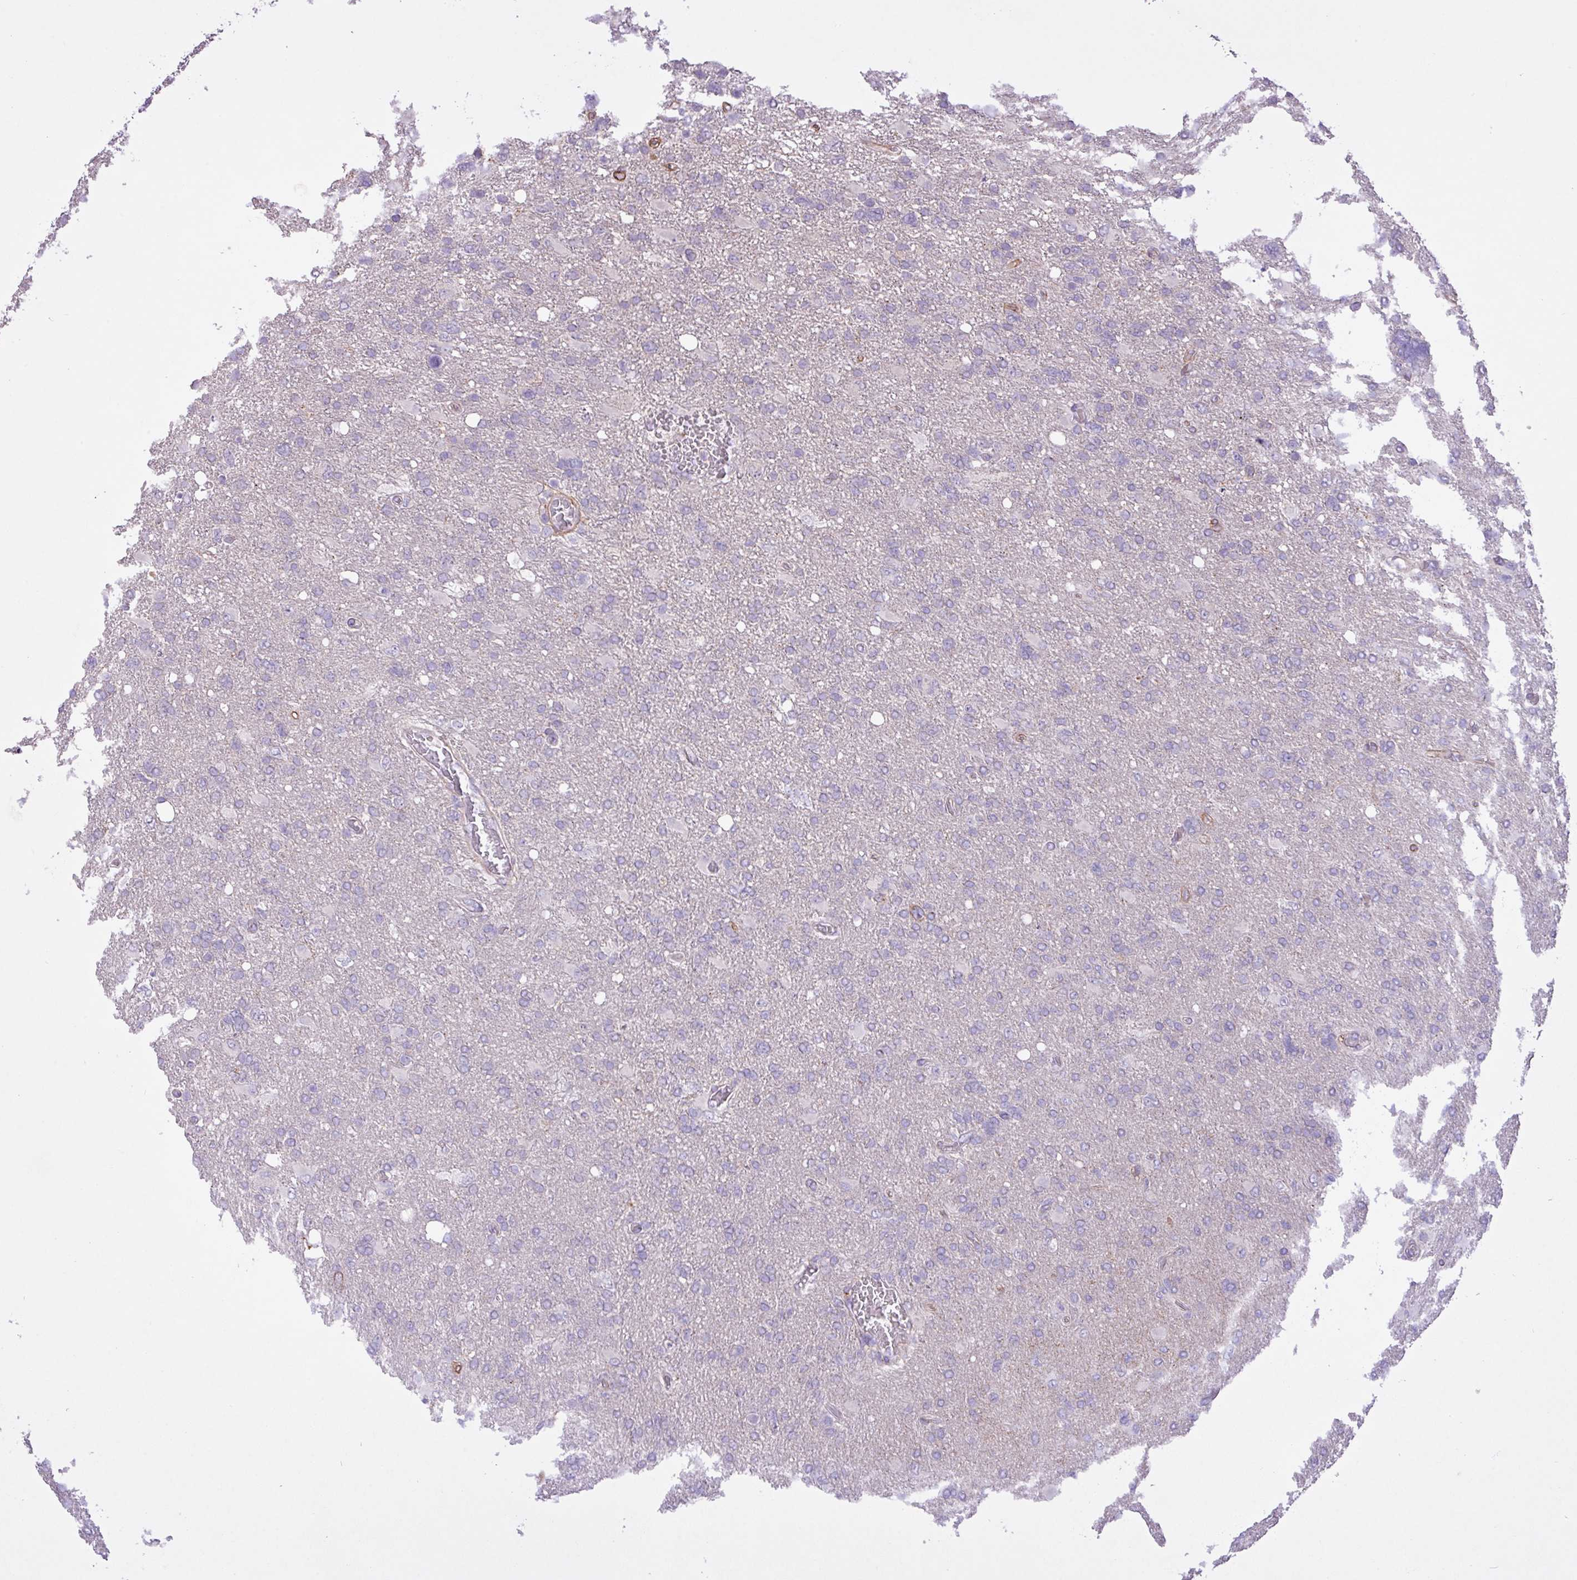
{"staining": {"intensity": "negative", "quantity": "none", "location": "none"}, "tissue": "glioma", "cell_type": "Tumor cells", "image_type": "cancer", "snomed": [{"axis": "morphology", "description": "Glioma, malignant, High grade"}, {"axis": "topography", "description": "Brain"}], "caption": "IHC of malignant glioma (high-grade) shows no staining in tumor cells.", "gene": "CD248", "patient": {"sex": "male", "age": 61}}